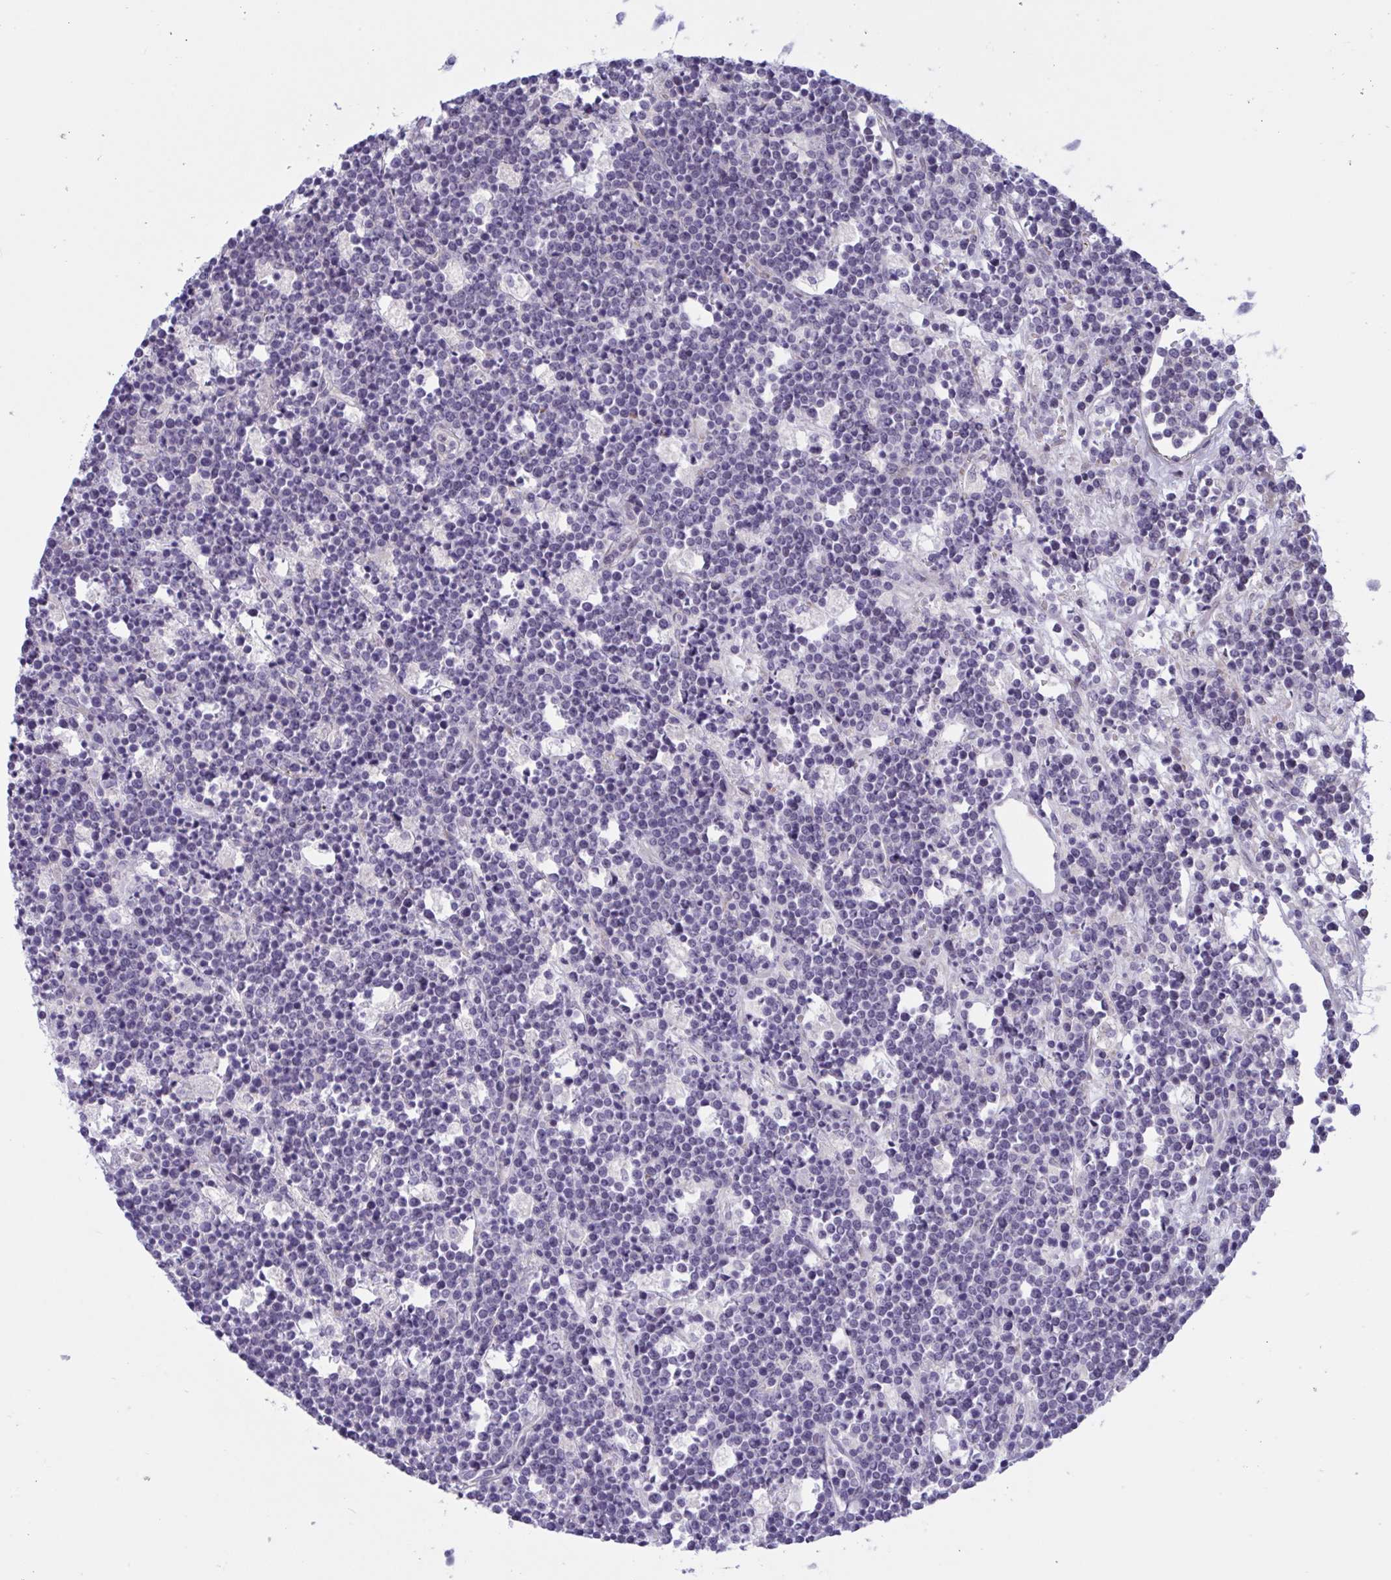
{"staining": {"intensity": "negative", "quantity": "none", "location": "none"}, "tissue": "lymphoma", "cell_type": "Tumor cells", "image_type": "cancer", "snomed": [{"axis": "morphology", "description": "Malignant lymphoma, non-Hodgkin's type, High grade"}, {"axis": "topography", "description": "Ovary"}], "caption": "Immunohistochemistry (IHC) histopathology image of neoplastic tissue: human lymphoma stained with DAB demonstrates no significant protein positivity in tumor cells.", "gene": "VWC2", "patient": {"sex": "female", "age": 56}}